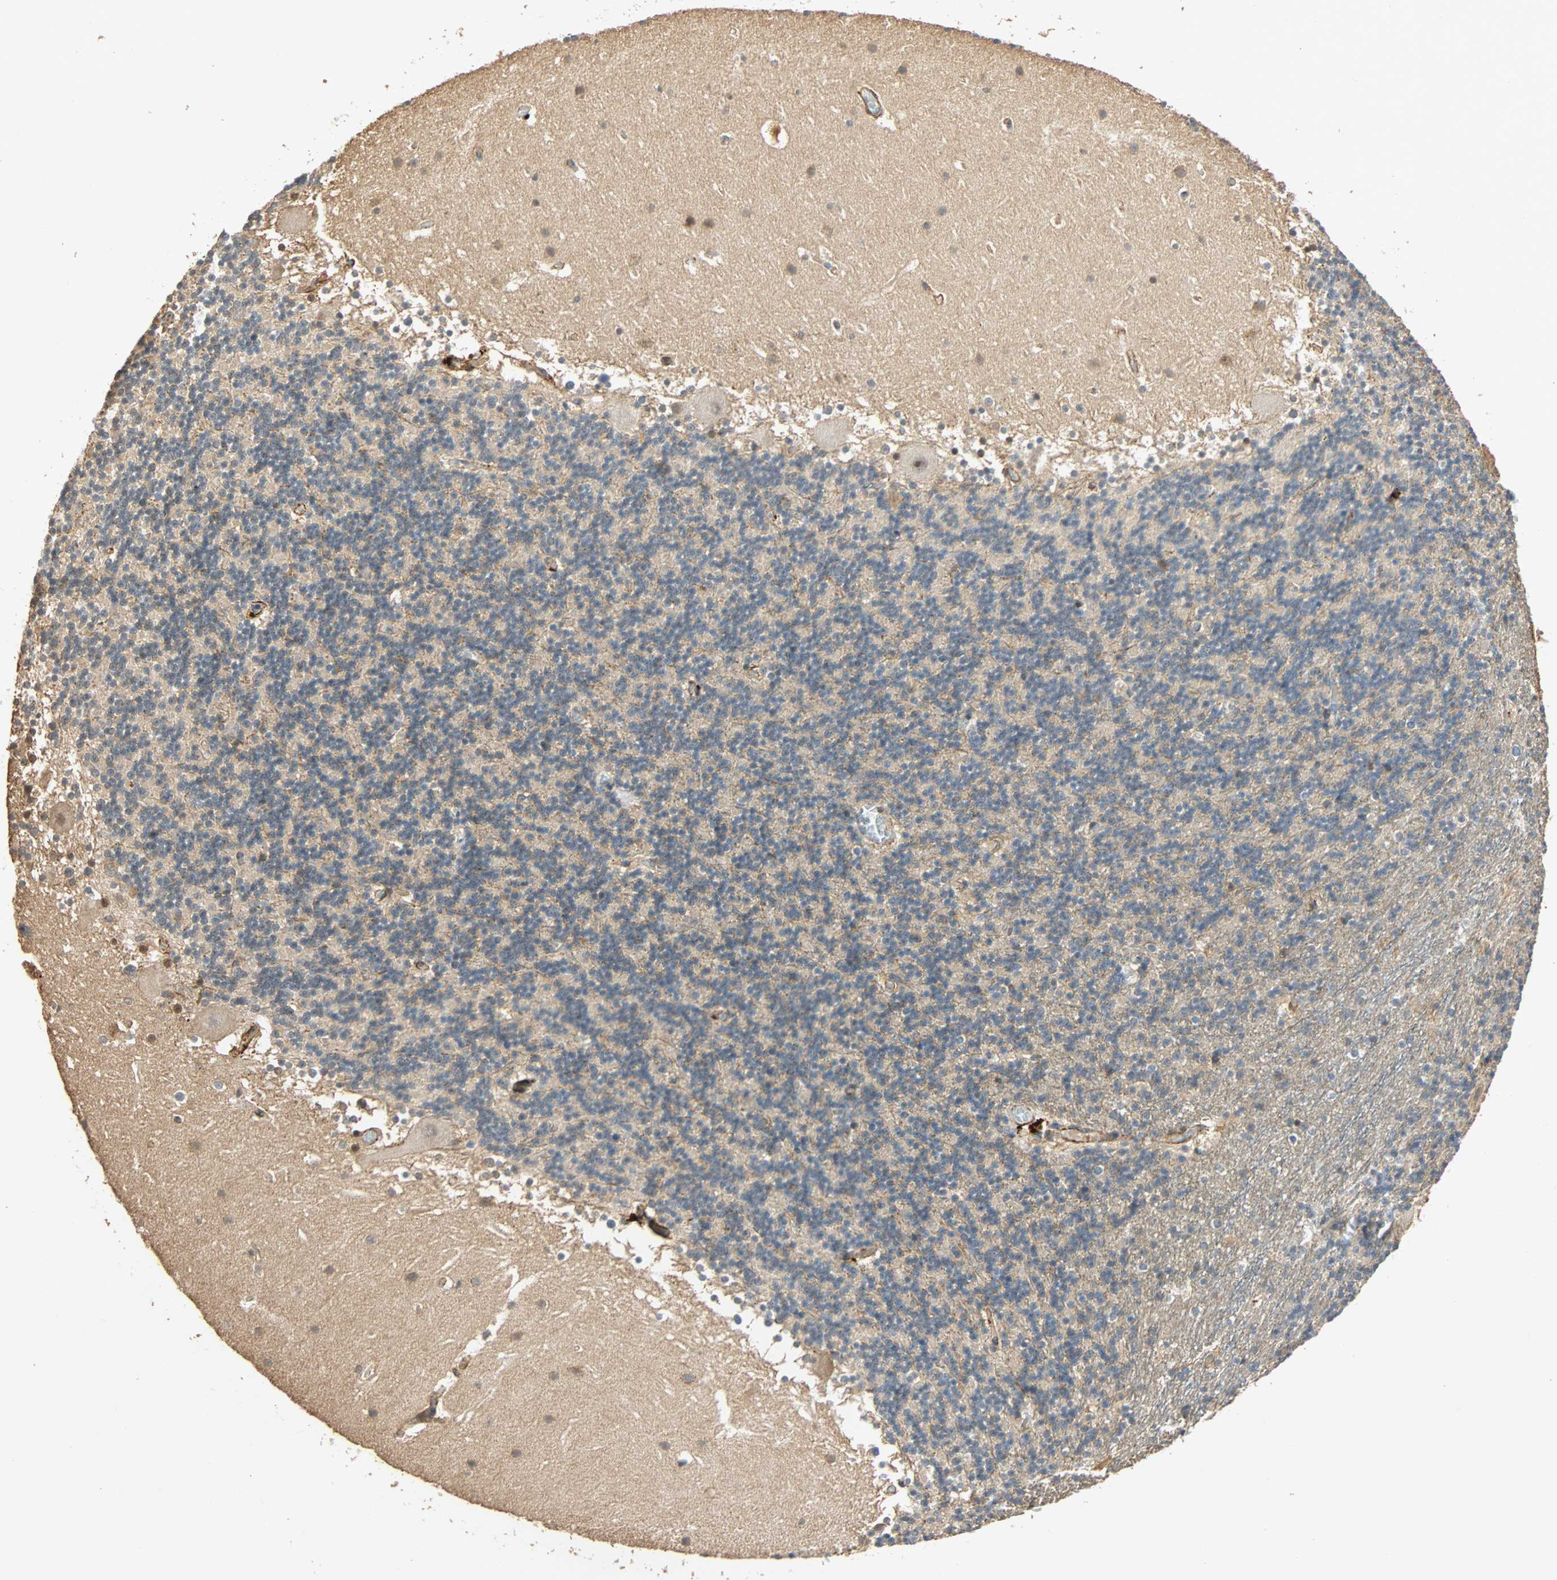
{"staining": {"intensity": "negative", "quantity": "none", "location": "none"}, "tissue": "cerebellum", "cell_type": "Cells in granular layer", "image_type": "normal", "snomed": [{"axis": "morphology", "description": "Normal tissue, NOS"}, {"axis": "topography", "description": "Cerebellum"}], "caption": "IHC histopathology image of unremarkable human cerebellum stained for a protein (brown), which displays no expression in cells in granular layer.", "gene": "QSER1", "patient": {"sex": "male", "age": 45}}